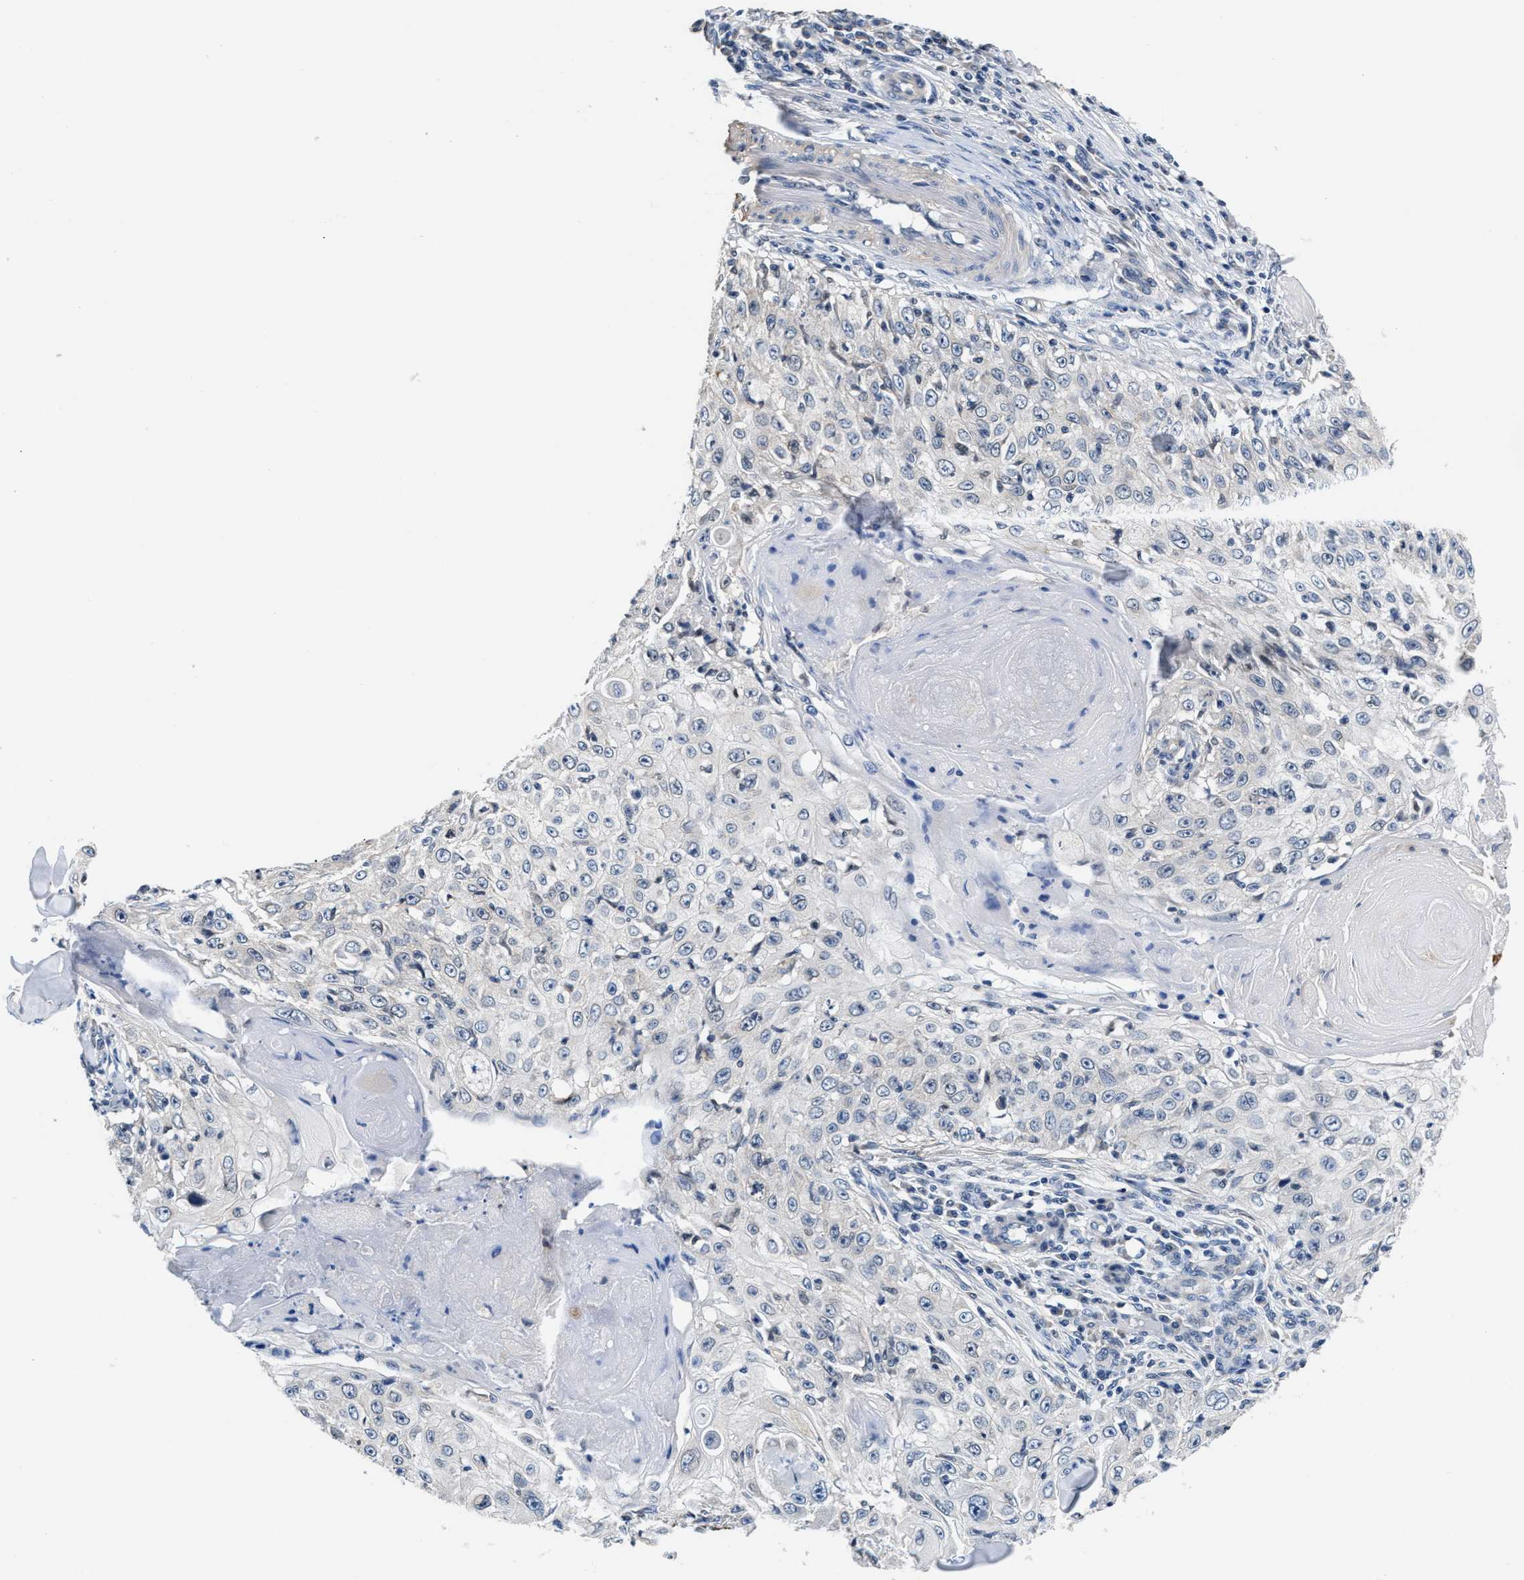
{"staining": {"intensity": "negative", "quantity": "none", "location": "none"}, "tissue": "skin cancer", "cell_type": "Tumor cells", "image_type": "cancer", "snomed": [{"axis": "morphology", "description": "Squamous cell carcinoma, NOS"}, {"axis": "topography", "description": "Skin"}], "caption": "A high-resolution image shows immunohistochemistry (IHC) staining of skin cancer, which exhibits no significant positivity in tumor cells. (IHC, brightfield microscopy, high magnification).", "gene": "MYH3", "patient": {"sex": "male", "age": 86}}